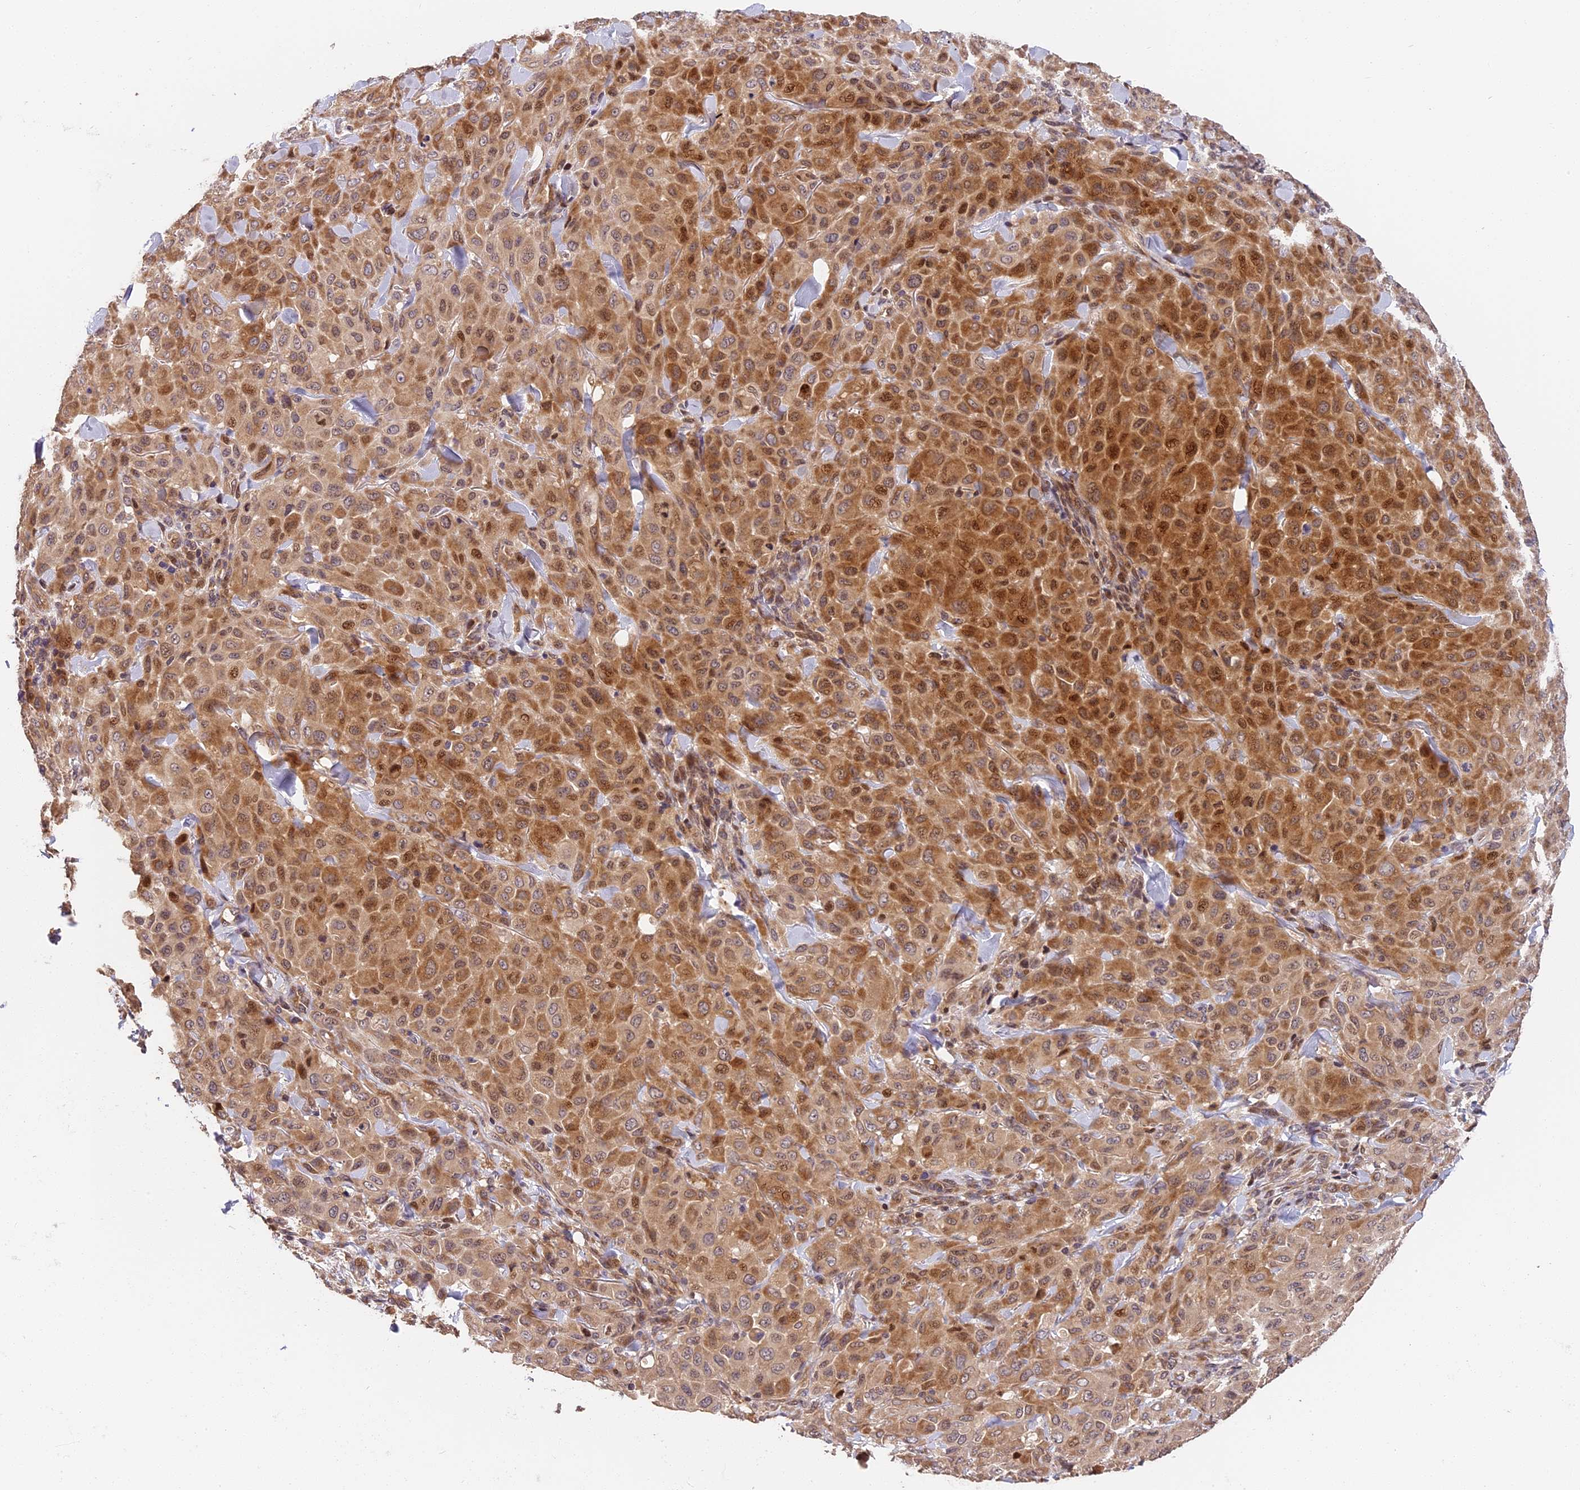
{"staining": {"intensity": "moderate", "quantity": ">75%", "location": "cytoplasmic/membranous,nuclear"}, "tissue": "melanoma", "cell_type": "Tumor cells", "image_type": "cancer", "snomed": [{"axis": "morphology", "description": "Malignant melanoma, Metastatic site"}, {"axis": "topography", "description": "Skin"}], "caption": "IHC histopathology image of neoplastic tissue: human malignant melanoma (metastatic site) stained using immunohistochemistry demonstrates medium levels of moderate protein expression localized specifically in the cytoplasmic/membranous and nuclear of tumor cells, appearing as a cytoplasmic/membranous and nuclear brown color.", "gene": "ARHGAP17", "patient": {"sex": "female", "age": 81}}